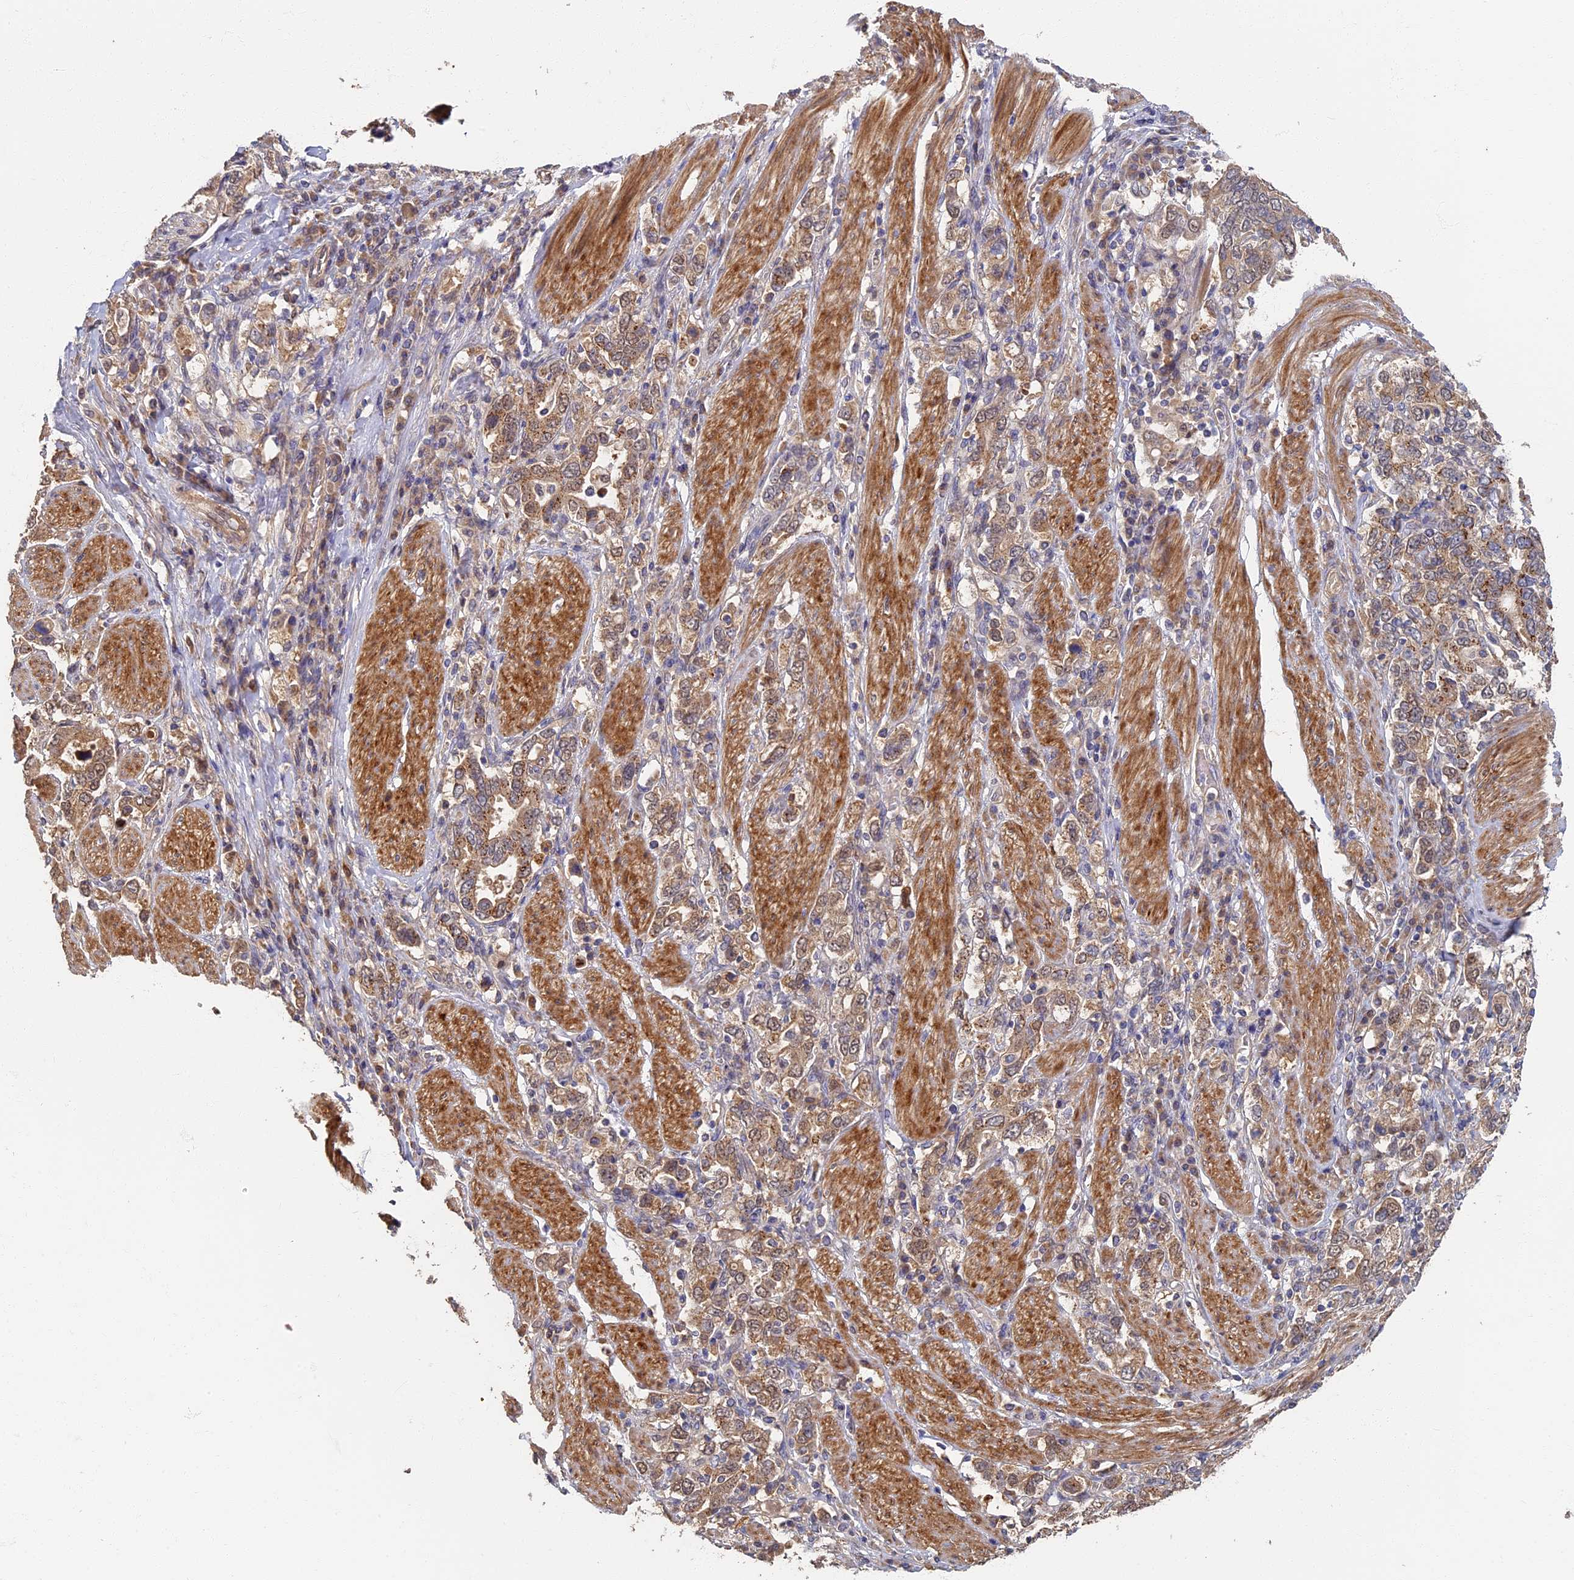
{"staining": {"intensity": "moderate", "quantity": "25%-75%", "location": "cytoplasmic/membranous,nuclear"}, "tissue": "stomach cancer", "cell_type": "Tumor cells", "image_type": "cancer", "snomed": [{"axis": "morphology", "description": "Adenocarcinoma, NOS"}, {"axis": "topography", "description": "Stomach, upper"}], "caption": "Stomach cancer was stained to show a protein in brown. There is medium levels of moderate cytoplasmic/membranous and nuclear expression in approximately 25%-75% of tumor cells.", "gene": "RSPH3", "patient": {"sex": "male", "age": 62}}